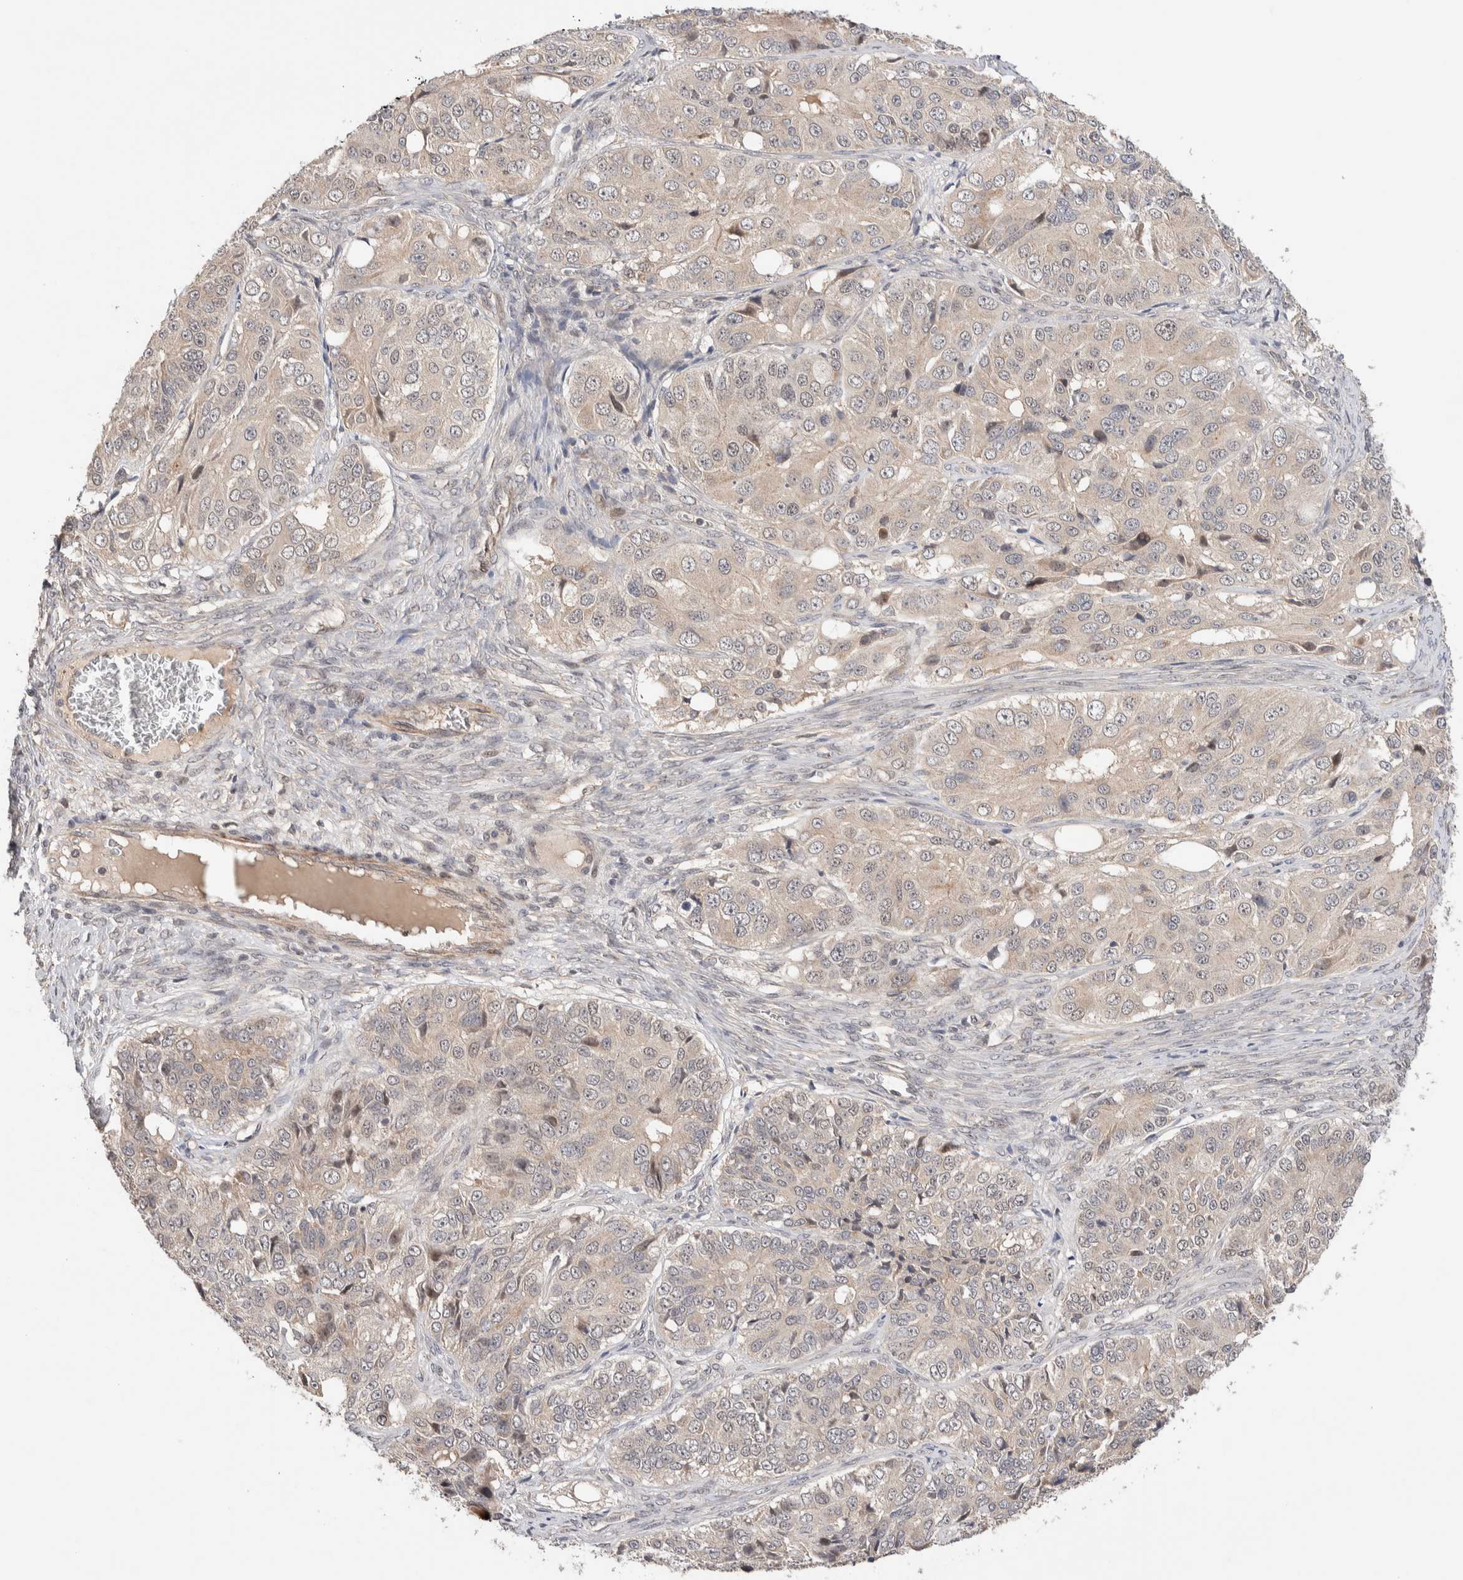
{"staining": {"intensity": "weak", "quantity": "25%-75%", "location": "cytoplasmic/membranous"}, "tissue": "ovarian cancer", "cell_type": "Tumor cells", "image_type": "cancer", "snomed": [{"axis": "morphology", "description": "Carcinoma, endometroid"}, {"axis": "topography", "description": "Ovary"}], "caption": "This micrograph displays ovarian cancer (endometroid carcinoma) stained with IHC to label a protein in brown. The cytoplasmic/membranous of tumor cells show weak positivity for the protein. Nuclei are counter-stained blue.", "gene": "PRDM15", "patient": {"sex": "female", "age": 51}}